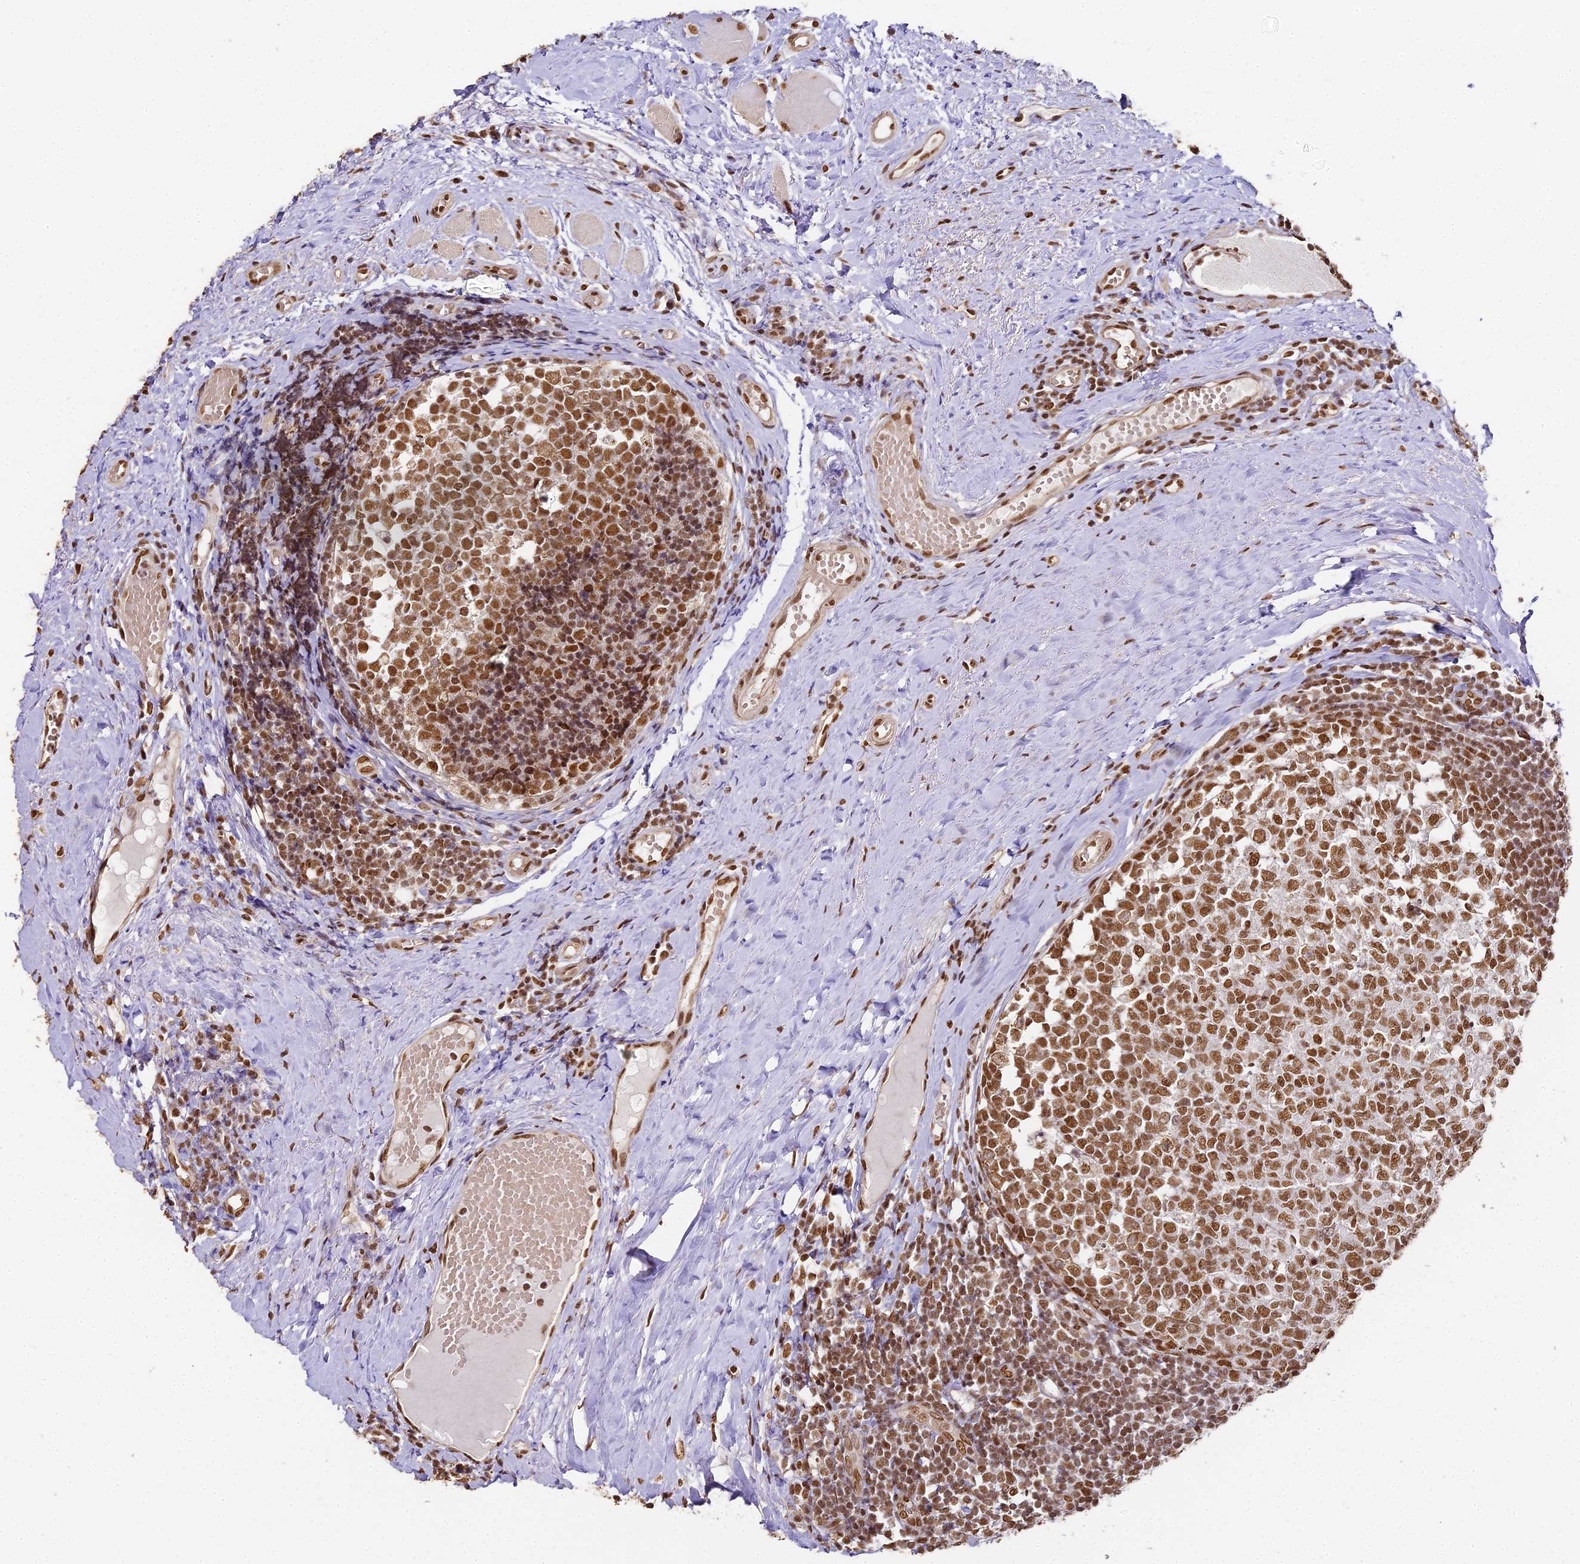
{"staining": {"intensity": "moderate", "quantity": ">75%", "location": "nuclear"}, "tissue": "tonsil", "cell_type": "Germinal center cells", "image_type": "normal", "snomed": [{"axis": "morphology", "description": "Normal tissue, NOS"}, {"axis": "topography", "description": "Tonsil"}], "caption": "Protein staining by immunohistochemistry (IHC) demonstrates moderate nuclear staining in approximately >75% of germinal center cells in benign tonsil.", "gene": "HNRNPA1", "patient": {"sex": "female", "age": 19}}